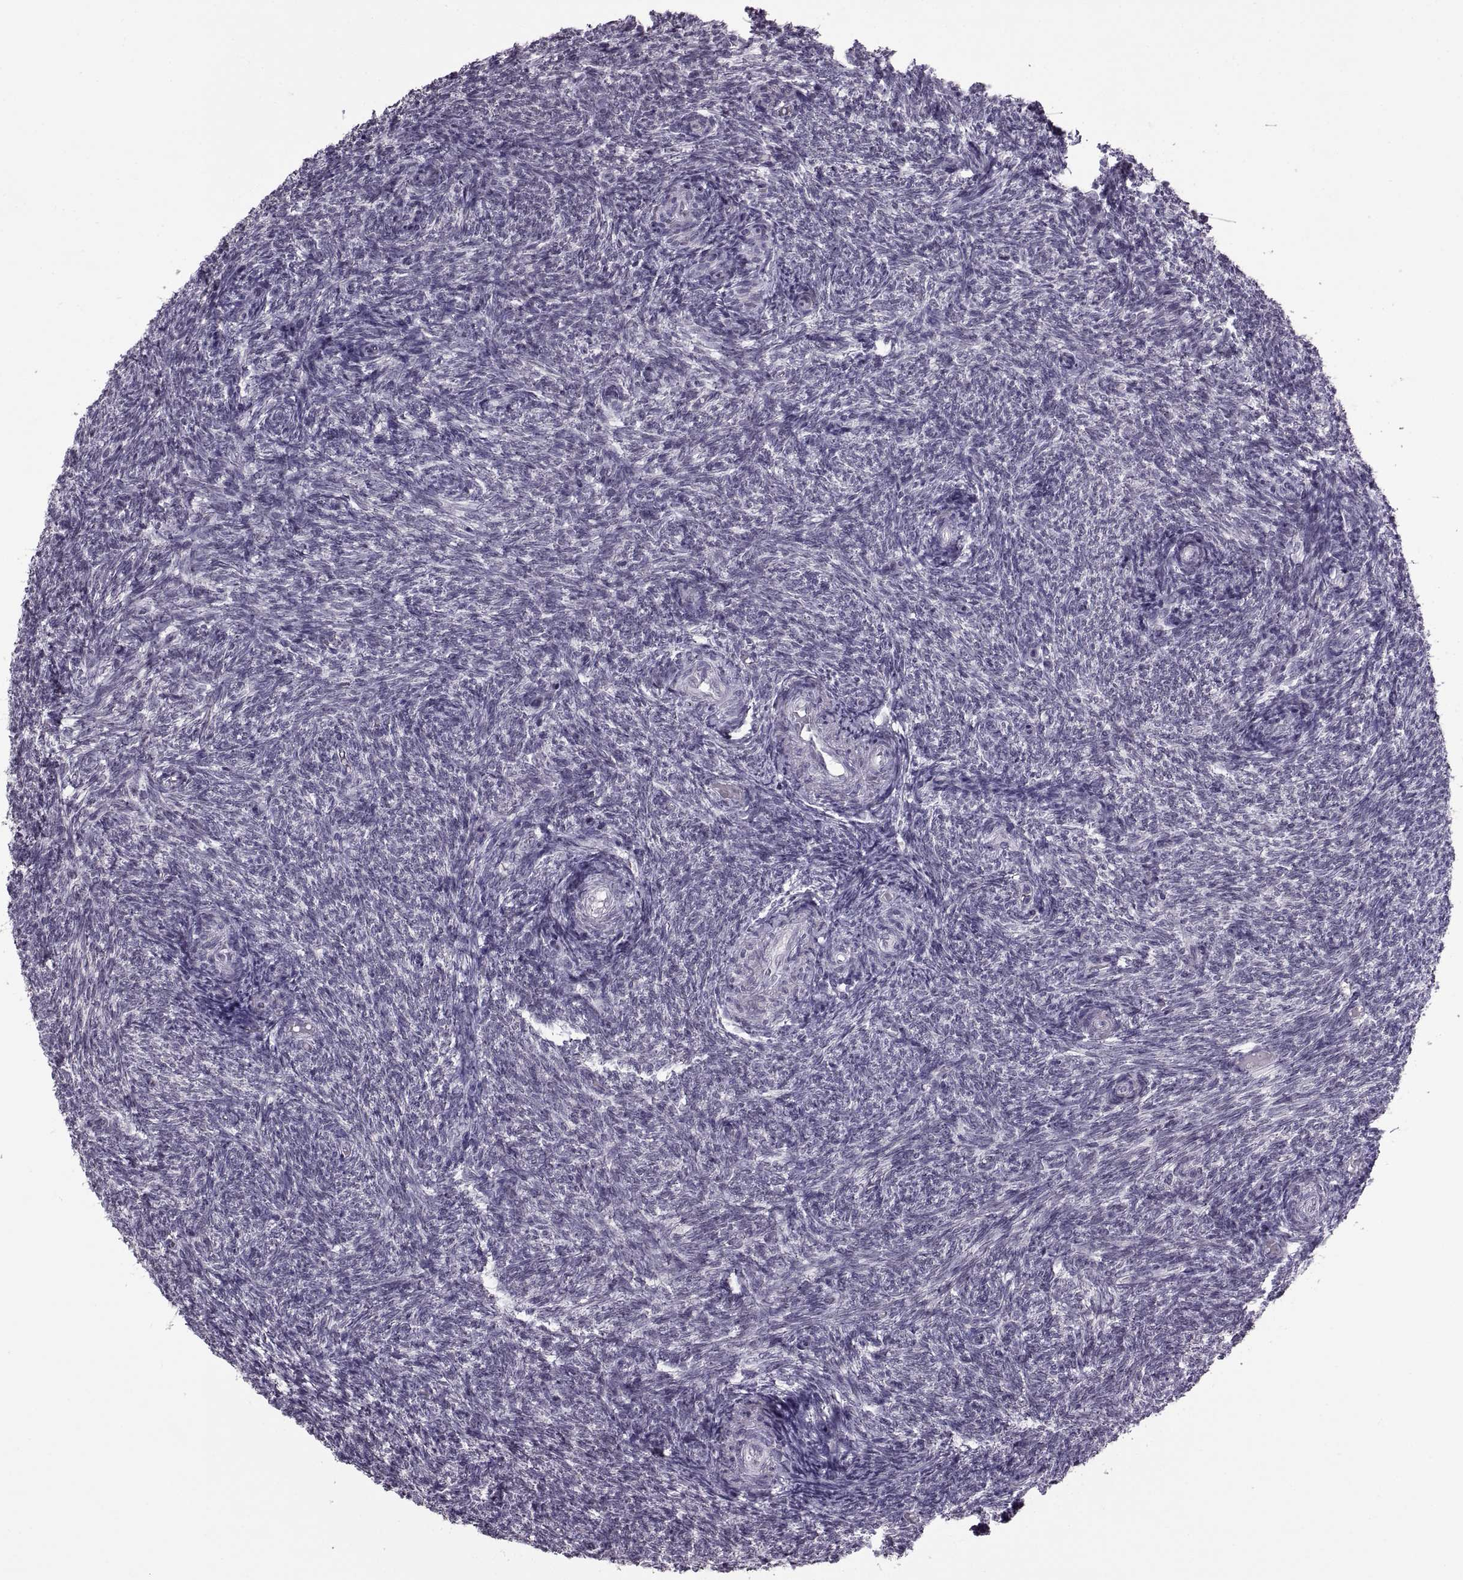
{"staining": {"intensity": "negative", "quantity": "none", "location": "none"}, "tissue": "ovary", "cell_type": "Follicle cells", "image_type": "normal", "snomed": [{"axis": "morphology", "description": "Normal tissue, NOS"}, {"axis": "topography", "description": "Ovary"}], "caption": "Immunohistochemical staining of unremarkable ovary displays no significant expression in follicle cells.", "gene": "OTP", "patient": {"sex": "female", "age": 39}}